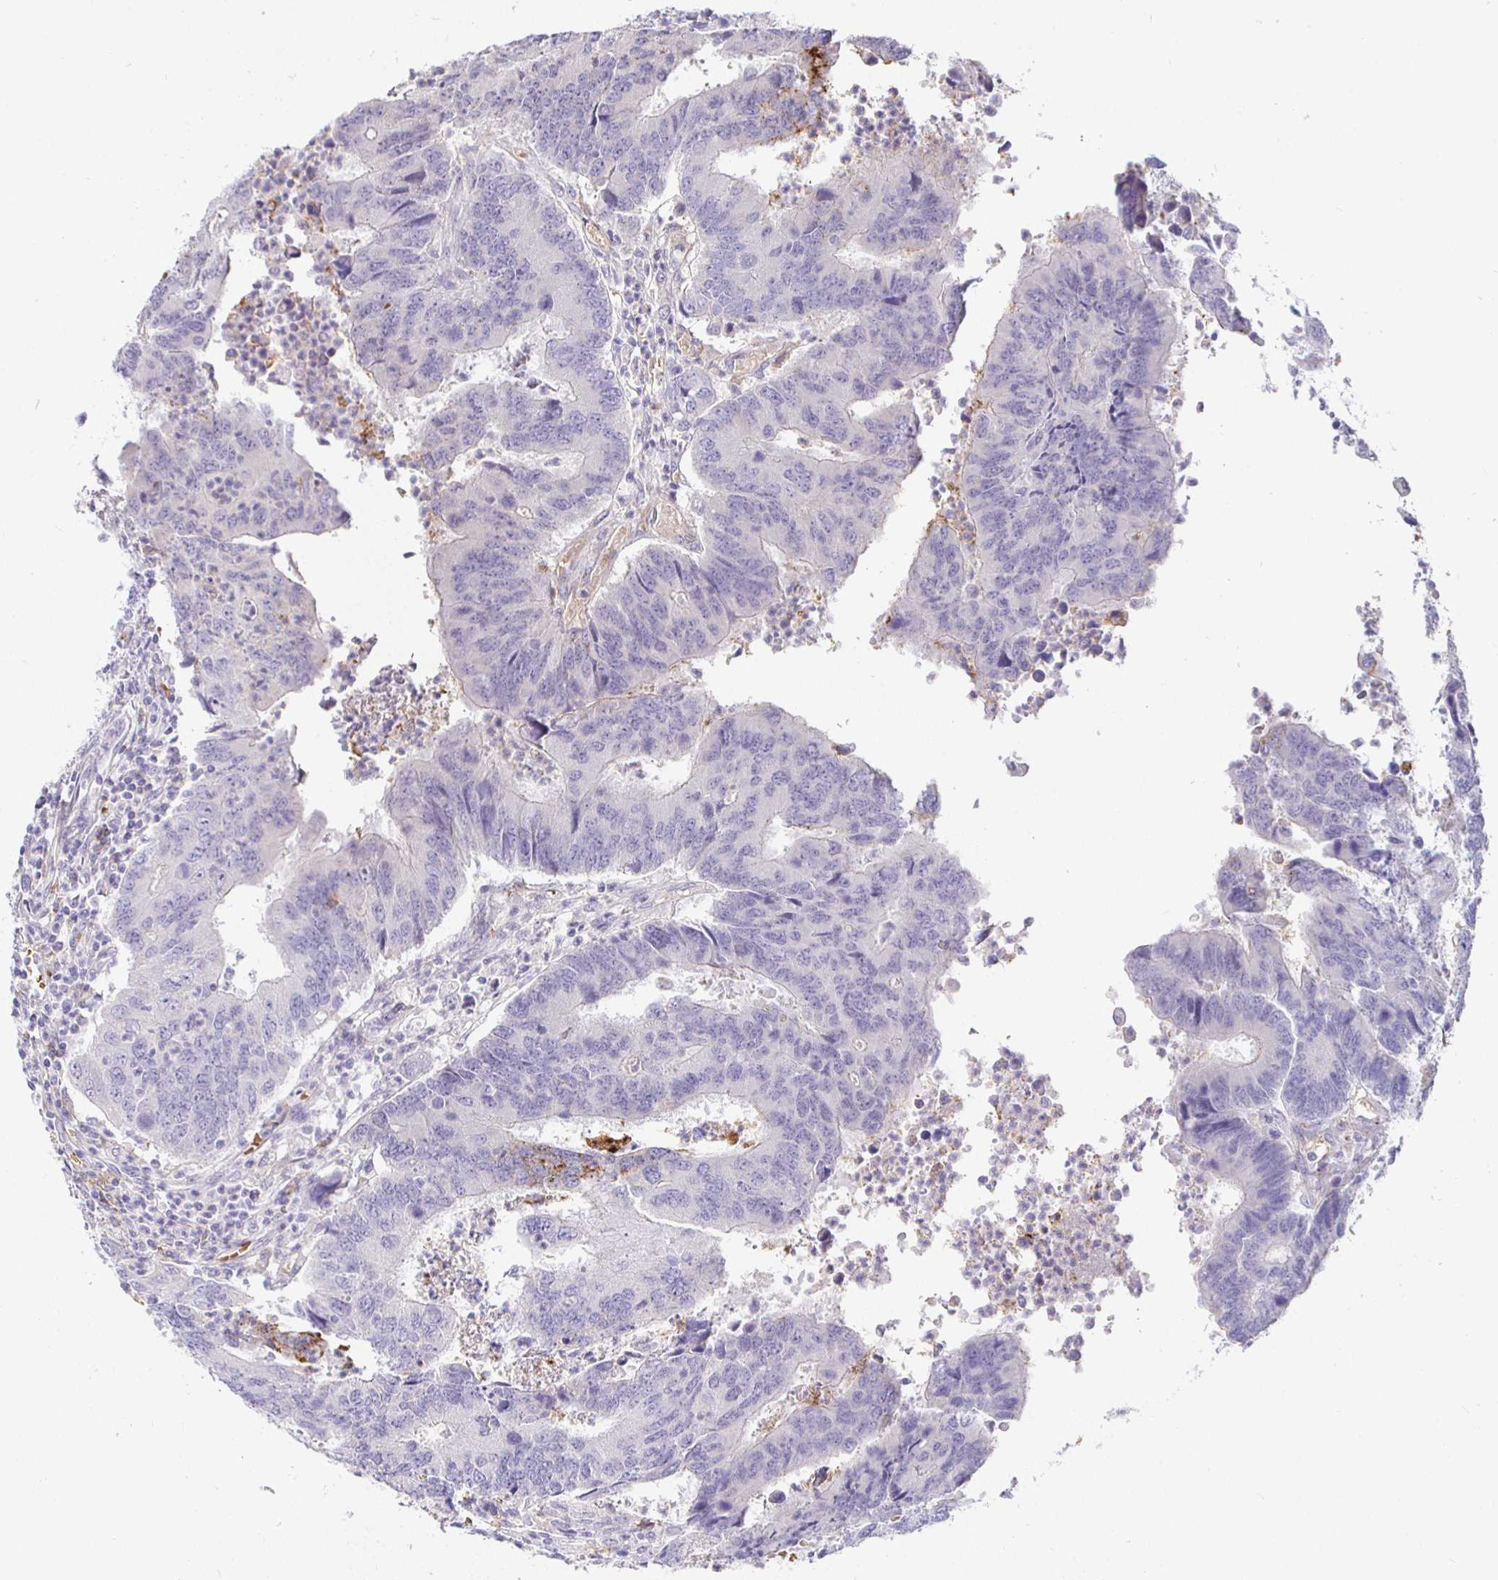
{"staining": {"intensity": "negative", "quantity": "none", "location": "none"}, "tissue": "colorectal cancer", "cell_type": "Tumor cells", "image_type": "cancer", "snomed": [{"axis": "morphology", "description": "Adenocarcinoma, NOS"}, {"axis": "topography", "description": "Colon"}], "caption": "Immunohistochemical staining of human colorectal cancer (adenocarcinoma) exhibits no significant staining in tumor cells.", "gene": "SIRPA", "patient": {"sex": "female", "age": 67}}